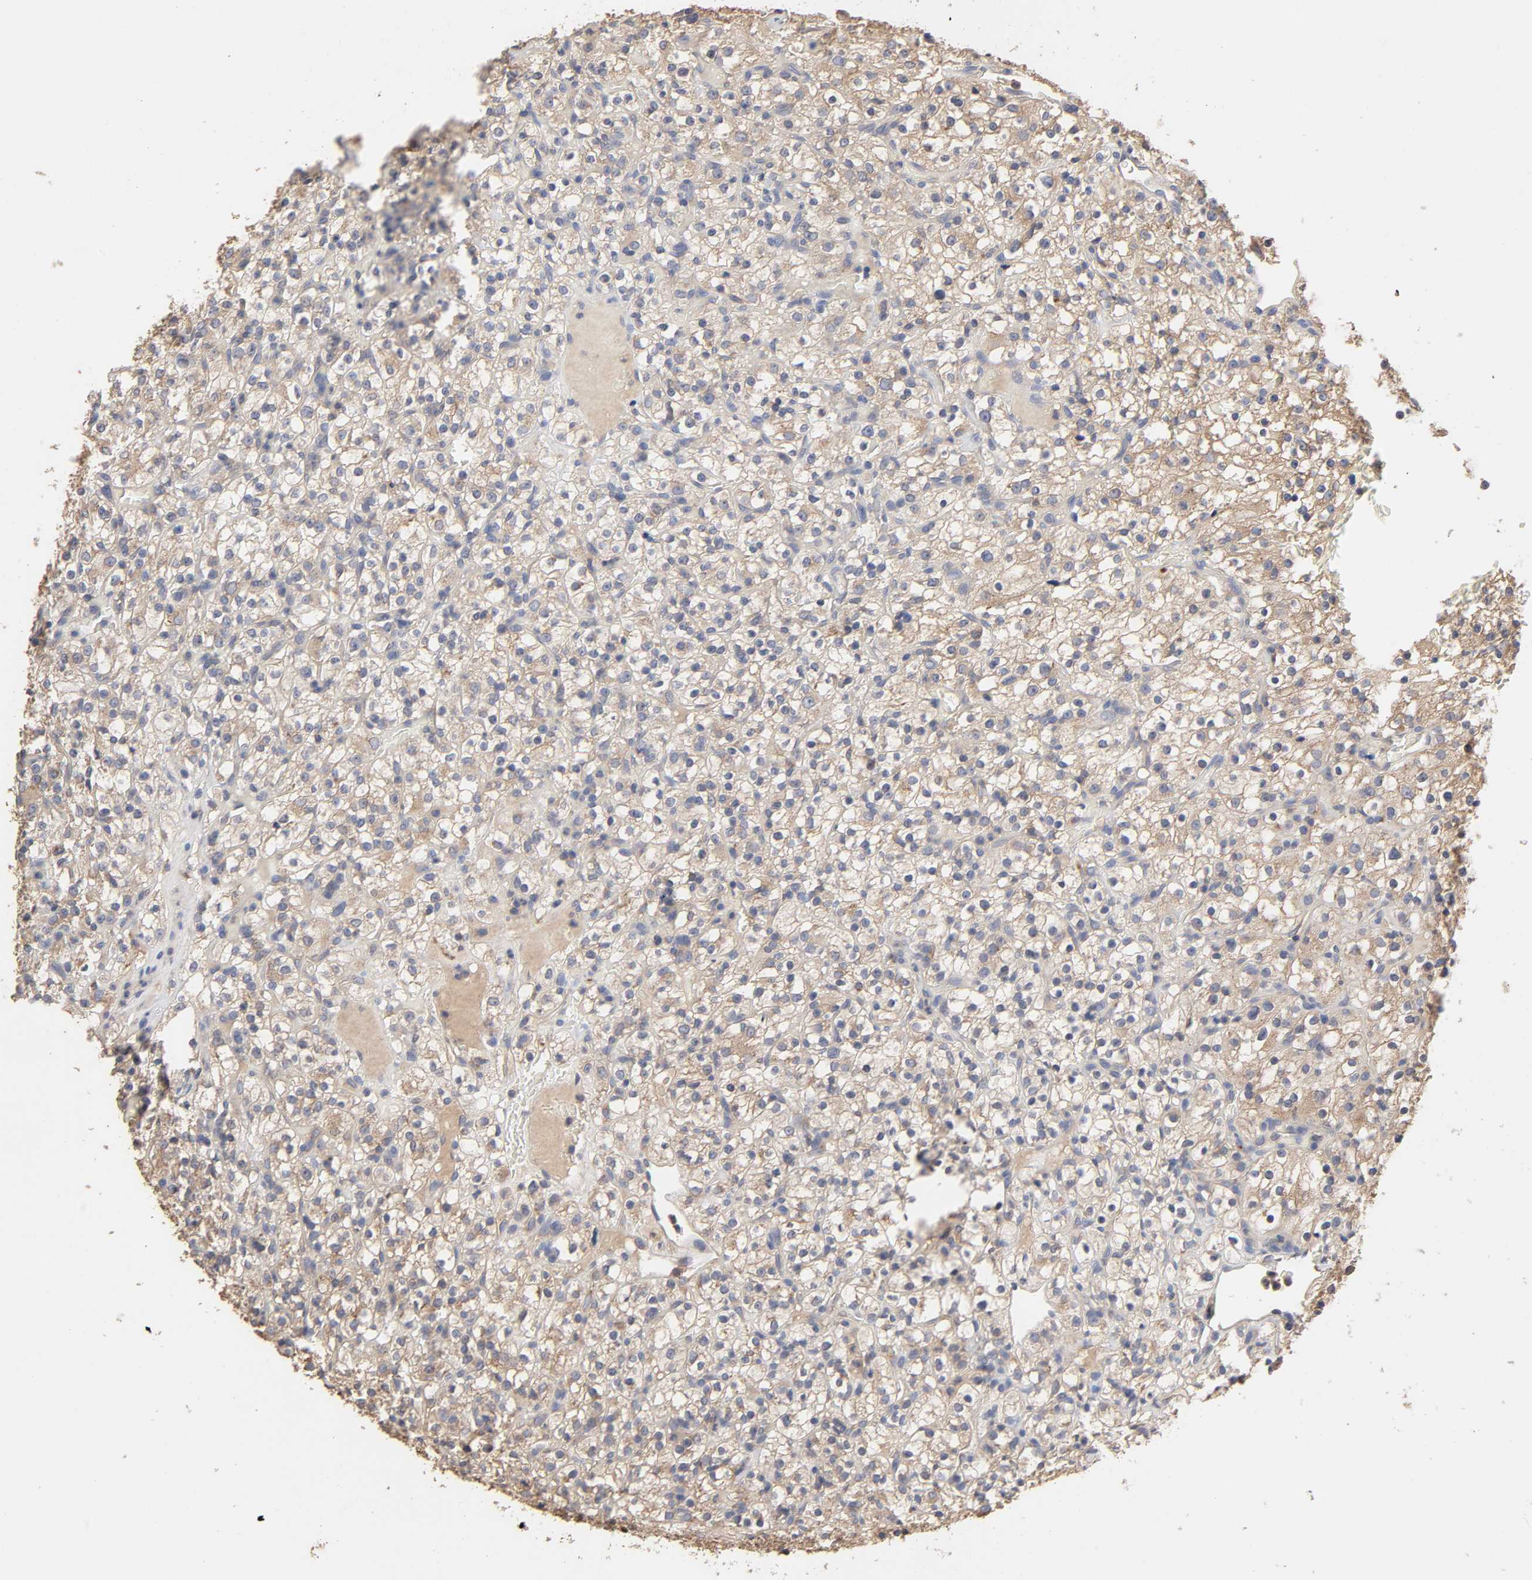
{"staining": {"intensity": "weak", "quantity": ">75%", "location": "cytoplasmic/membranous"}, "tissue": "renal cancer", "cell_type": "Tumor cells", "image_type": "cancer", "snomed": [{"axis": "morphology", "description": "Normal tissue, NOS"}, {"axis": "morphology", "description": "Adenocarcinoma, NOS"}, {"axis": "topography", "description": "Kidney"}], "caption": "Protein staining displays weak cytoplasmic/membranous expression in approximately >75% of tumor cells in renal cancer (adenocarcinoma). The staining is performed using DAB (3,3'-diaminobenzidine) brown chromogen to label protein expression. The nuclei are counter-stained blue using hematoxylin.", "gene": "EIF4G2", "patient": {"sex": "female", "age": 72}}